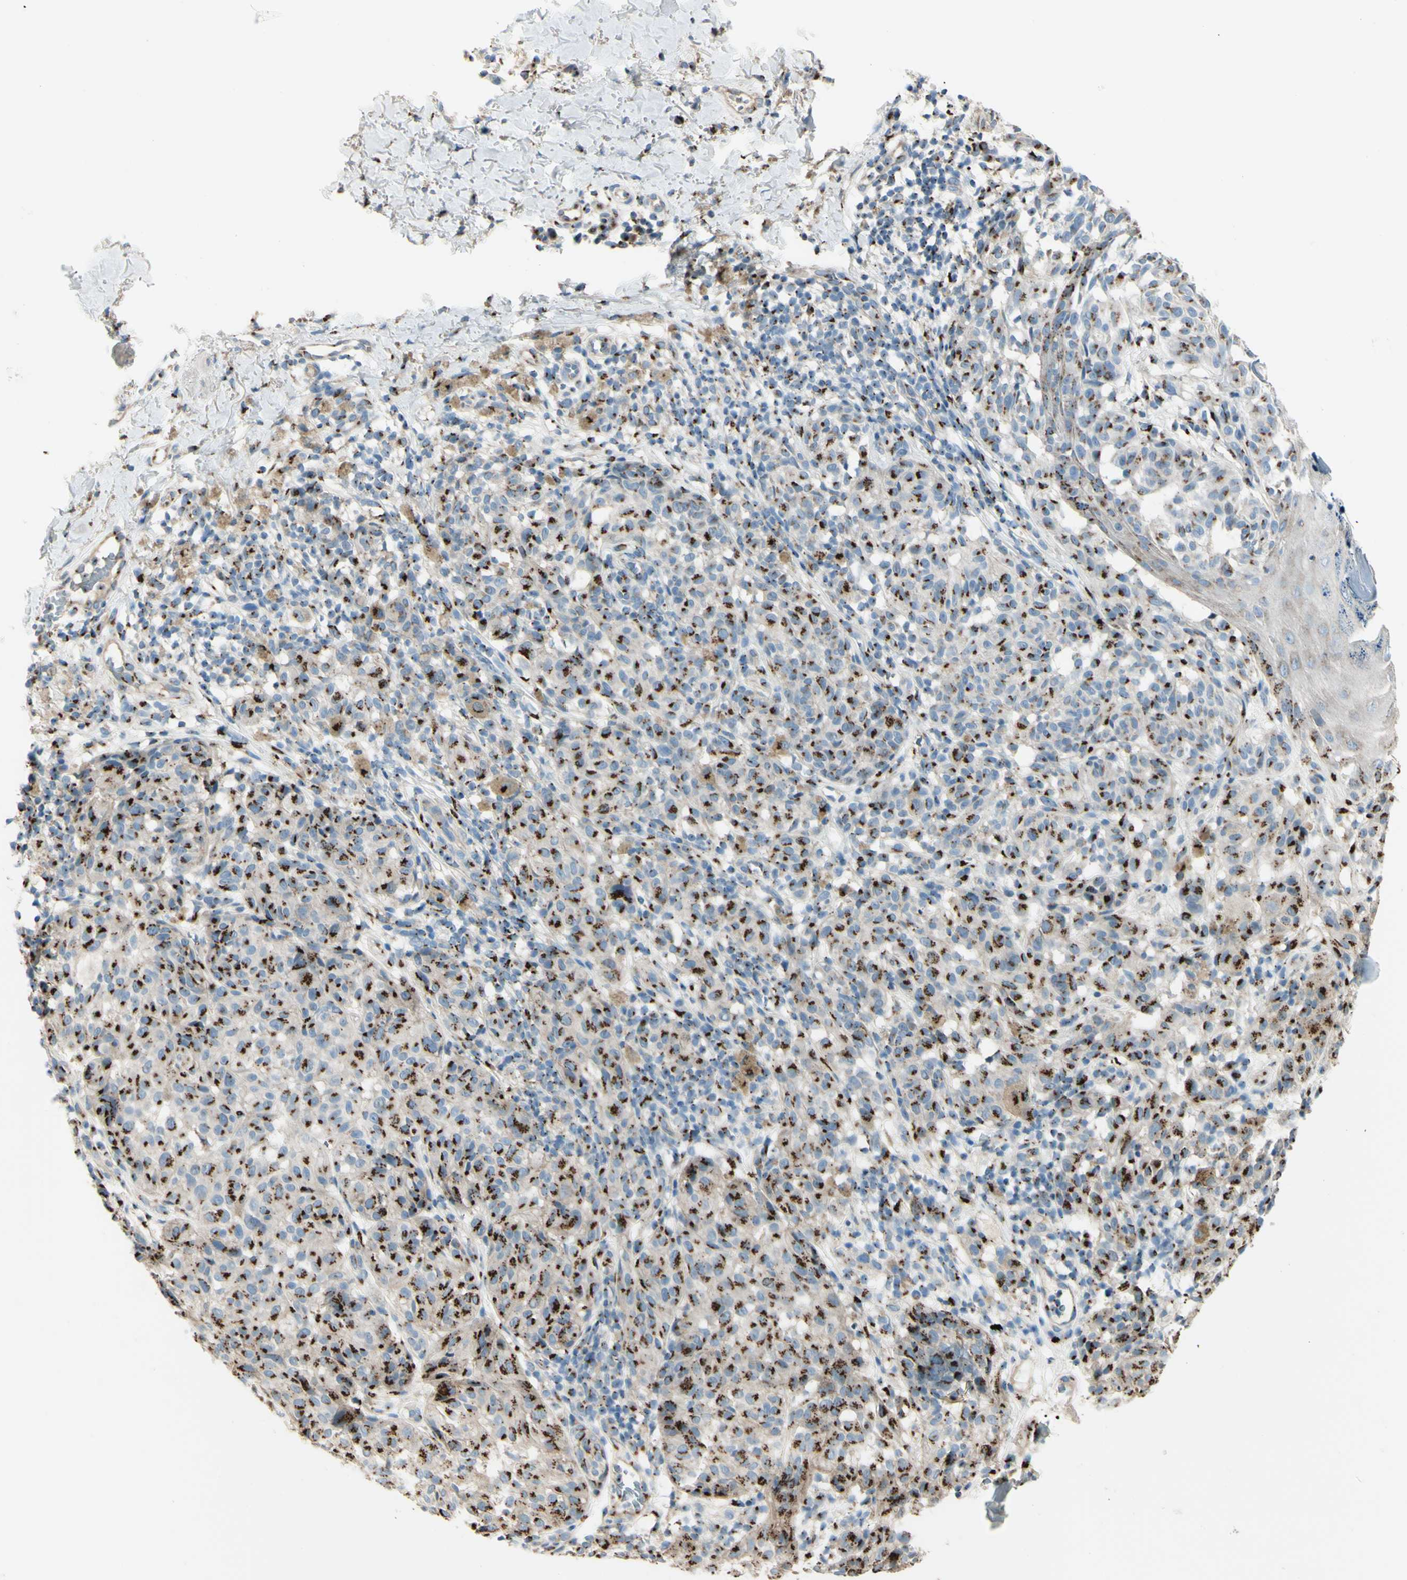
{"staining": {"intensity": "strong", "quantity": ">75%", "location": "cytoplasmic/membranous"}, "tissue": "melanoma", "cell_type": "Tumor cells", "image_type": "cancer", "snomed": [{"axis": "morphology", "description": "Malignant melanoma, NOS"}, {"axis": "topography", "description": "Skin"}], "caption": "This histopathology image reveals malignant melanoma stained with IHC to label a protein in brown. The cytoplasmic/membranous of tumor cells show strong positivity for the protein. Nuclei are counter-stained blue.", "gene": "B4GALT1", "patient": {"sex": "female", "age": 46}}